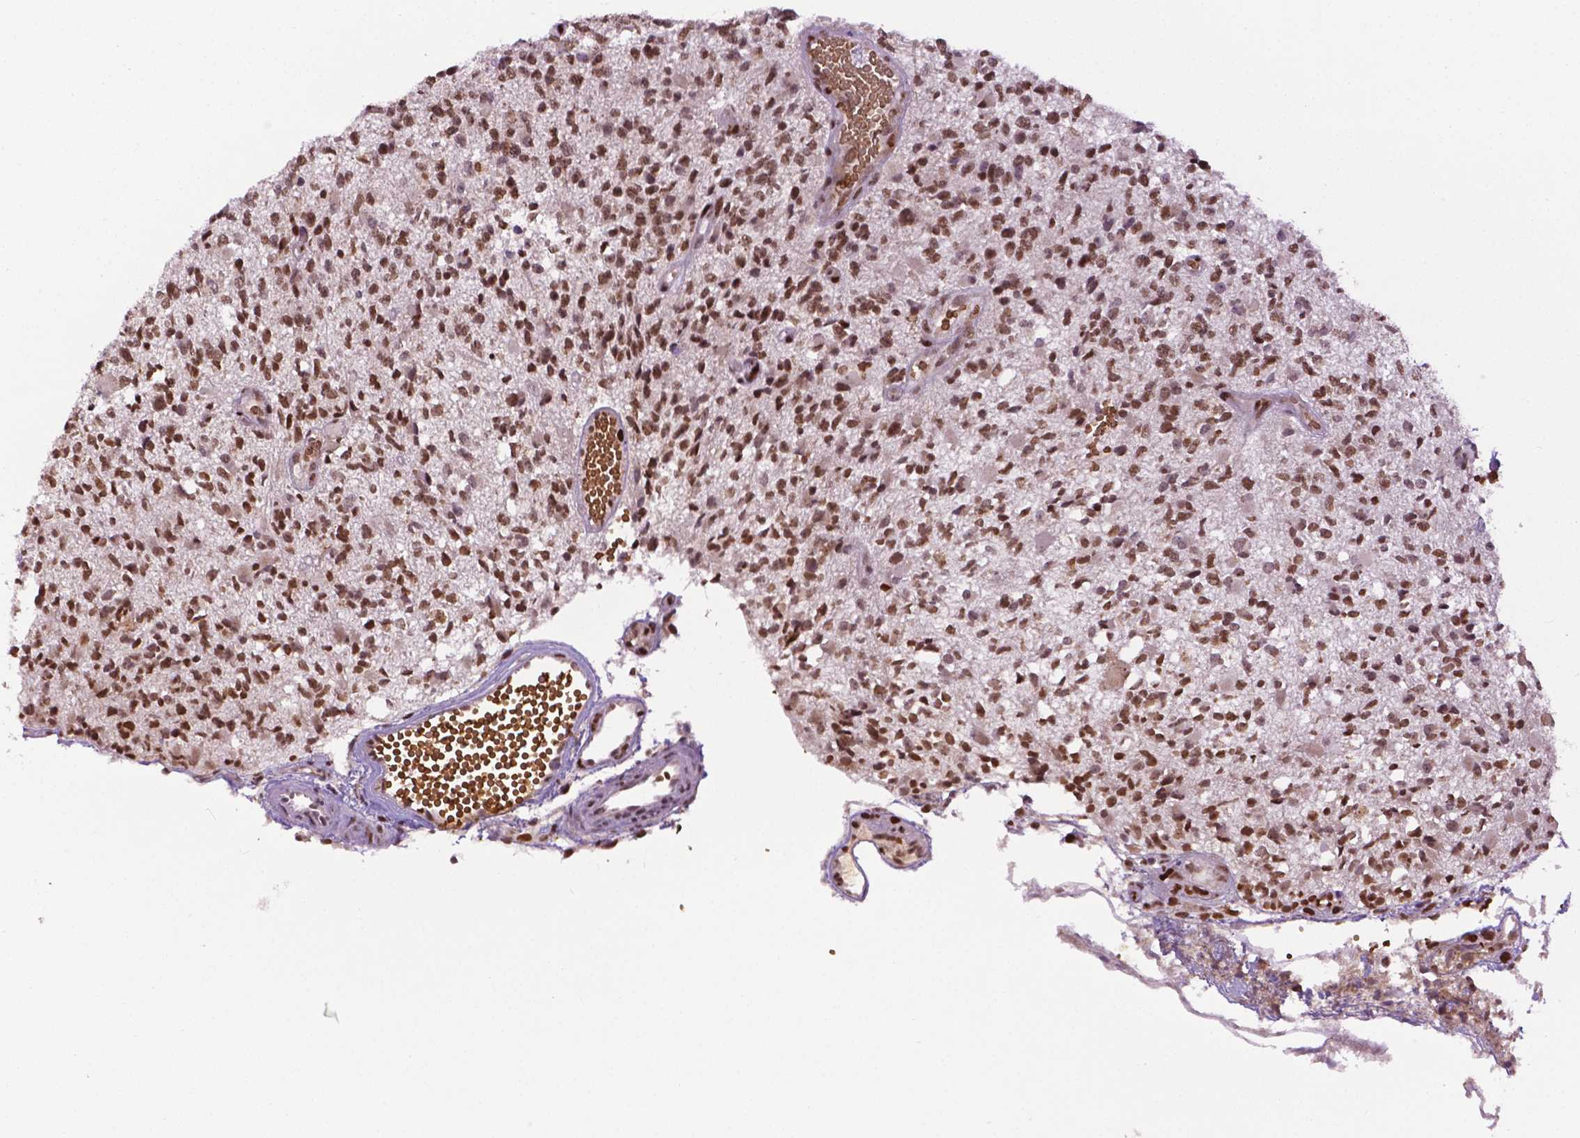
{"staining": {"intensity": "moderate", "quantity": ">75%", "location": "nuclear"}, "tissue": "glioma", "cell_type": "Tumor cells", "image_type": "cancer", "snomed": [{"axis": "morphology", "description": "Glioma, malignant, High grade"}, {"axis": "topography", "description": "Brain"}], "caption": "Brown immunohistochemical staining in human glioma exhibits moderate nuclear staining in about >75% of tumor cells.", "gene": "ZNF41", "patient": {"sex": "female", "age": 63}}